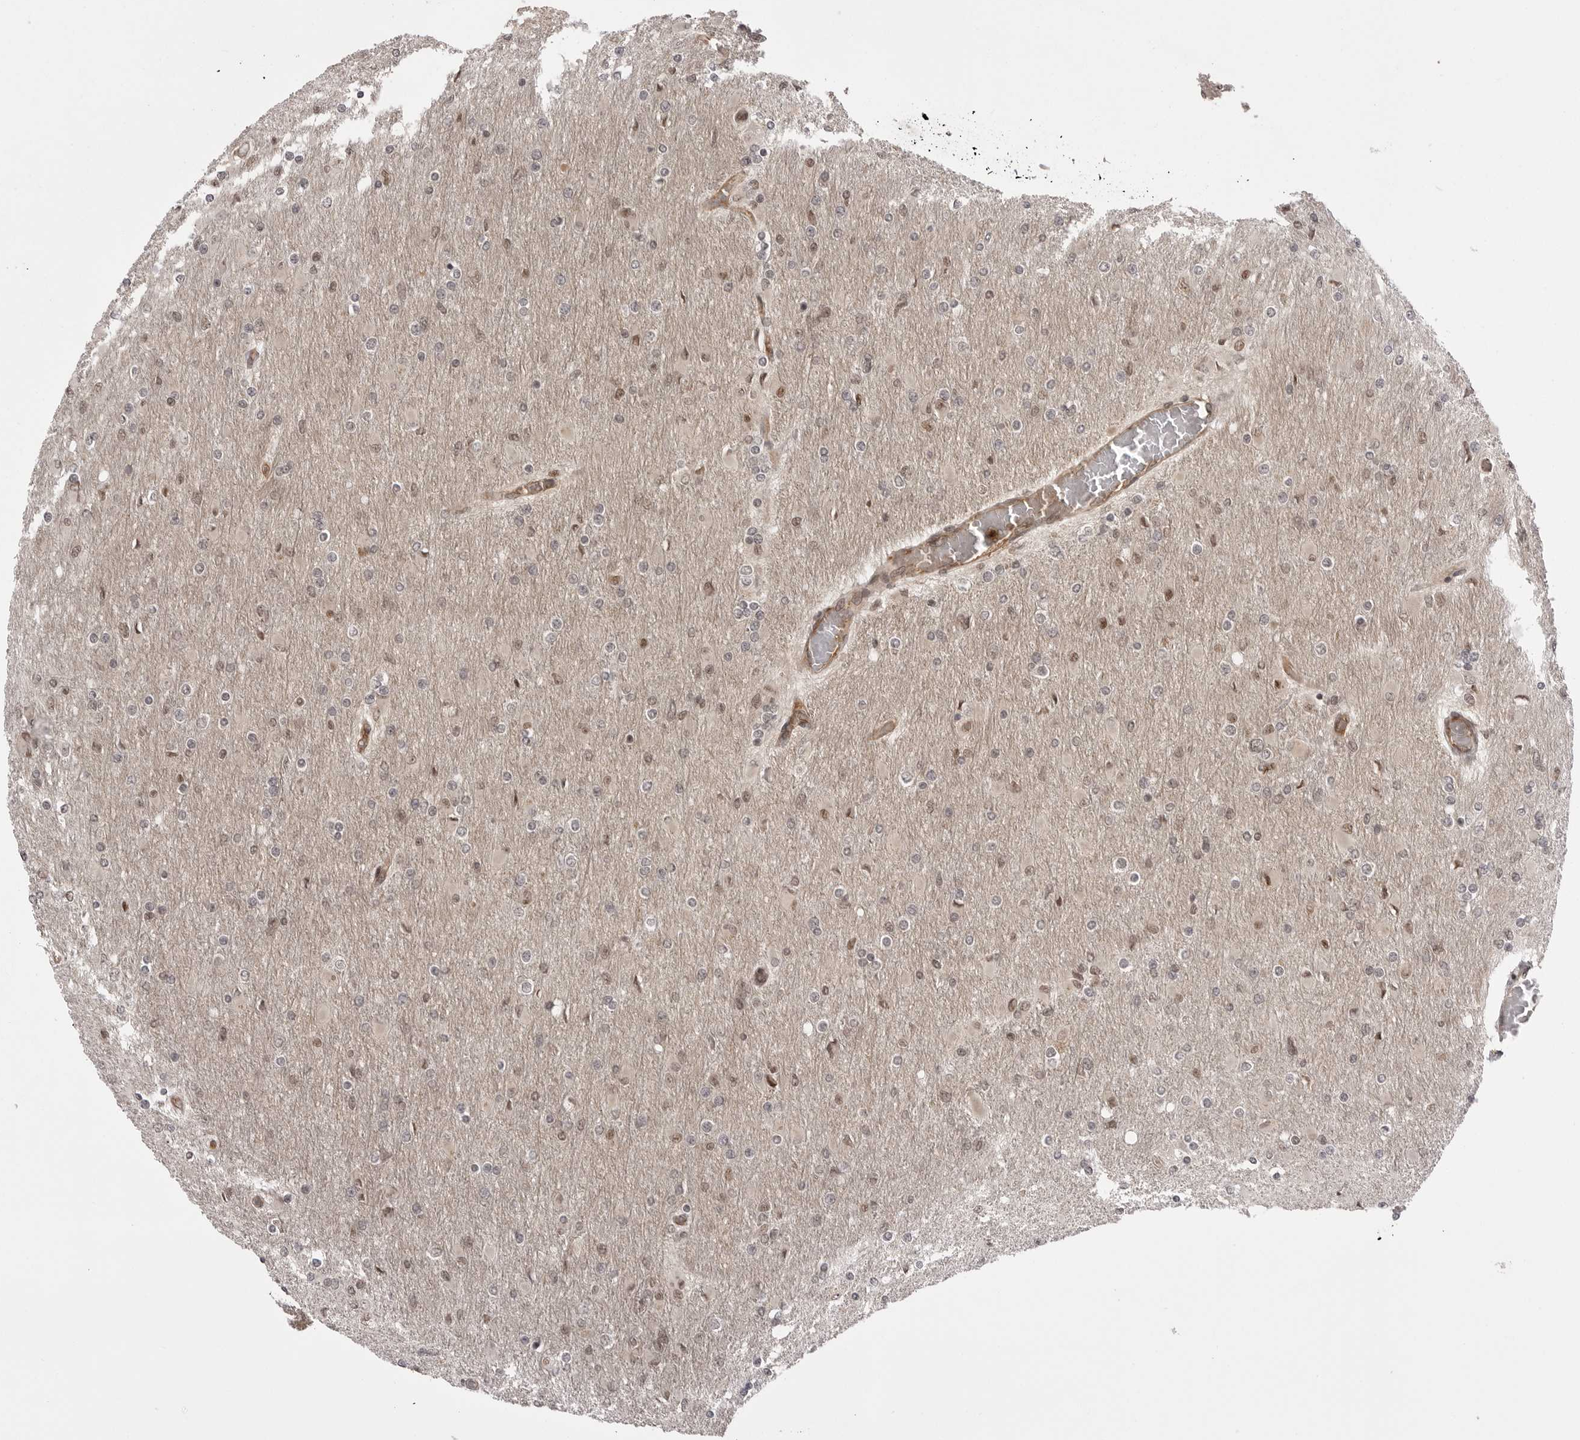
{"staining": {"intensity": "weak", "quantity": "<25%", "location": "nuclear"}, "tissue": "glioma", "cell_type": "Tumor cells", "image_type": "cancer", "snomed": [{"axis": "morphology", "description": "Glioma, malignant, High grade"}, {"axis": "topography", "description": "Cerebral cortex"}], "caption": "IHC micrograph of human glioma stained for a protein (brown), which reveals no expression in tumor cells.", "gene": "PTK2B", "patient": {"sex": "female", "age": 36}}